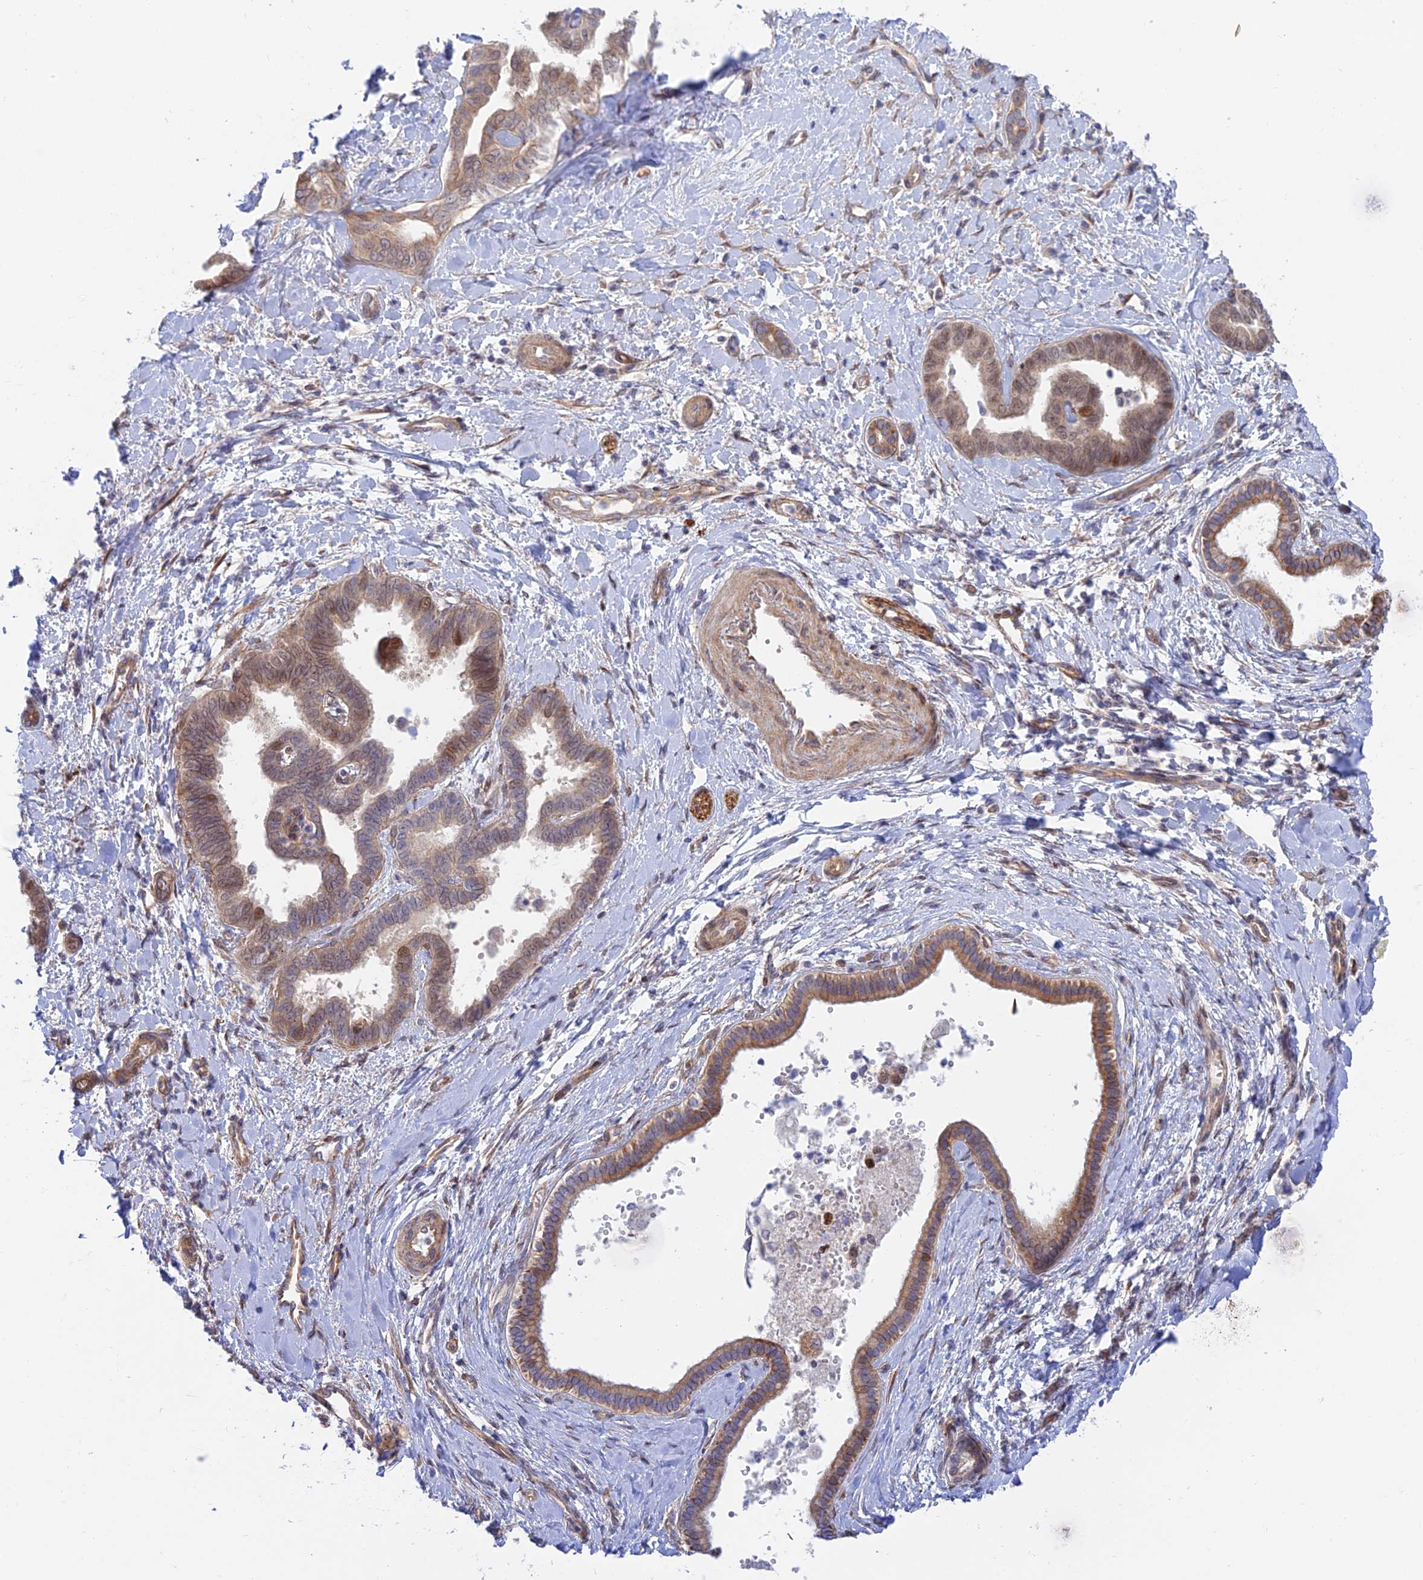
{"staining": {"intensity": "moderate", "quantity": "<25%", "location": "cytoplasmic/membranous,nuclear"}, "tissue": "liver cancer", "cell_type": "Tumor cells", "image_type": "cancer", "snomed": [{"axis": "morphology", "description": "Cholangiocarcinoma"}, {"axis": "topography", "description": "Liver"}], "caption": "DAB (3,3'-diaminobenzidine) immunohistochemical staining of cholangiocarcinoma (liver) demonstrates moderate cytoplasmic/membranous and nuclear protein expression in about <25% of tumor cells.", "gene": "KCNAB1", "patient": {"sex": "female", "age": 77}}